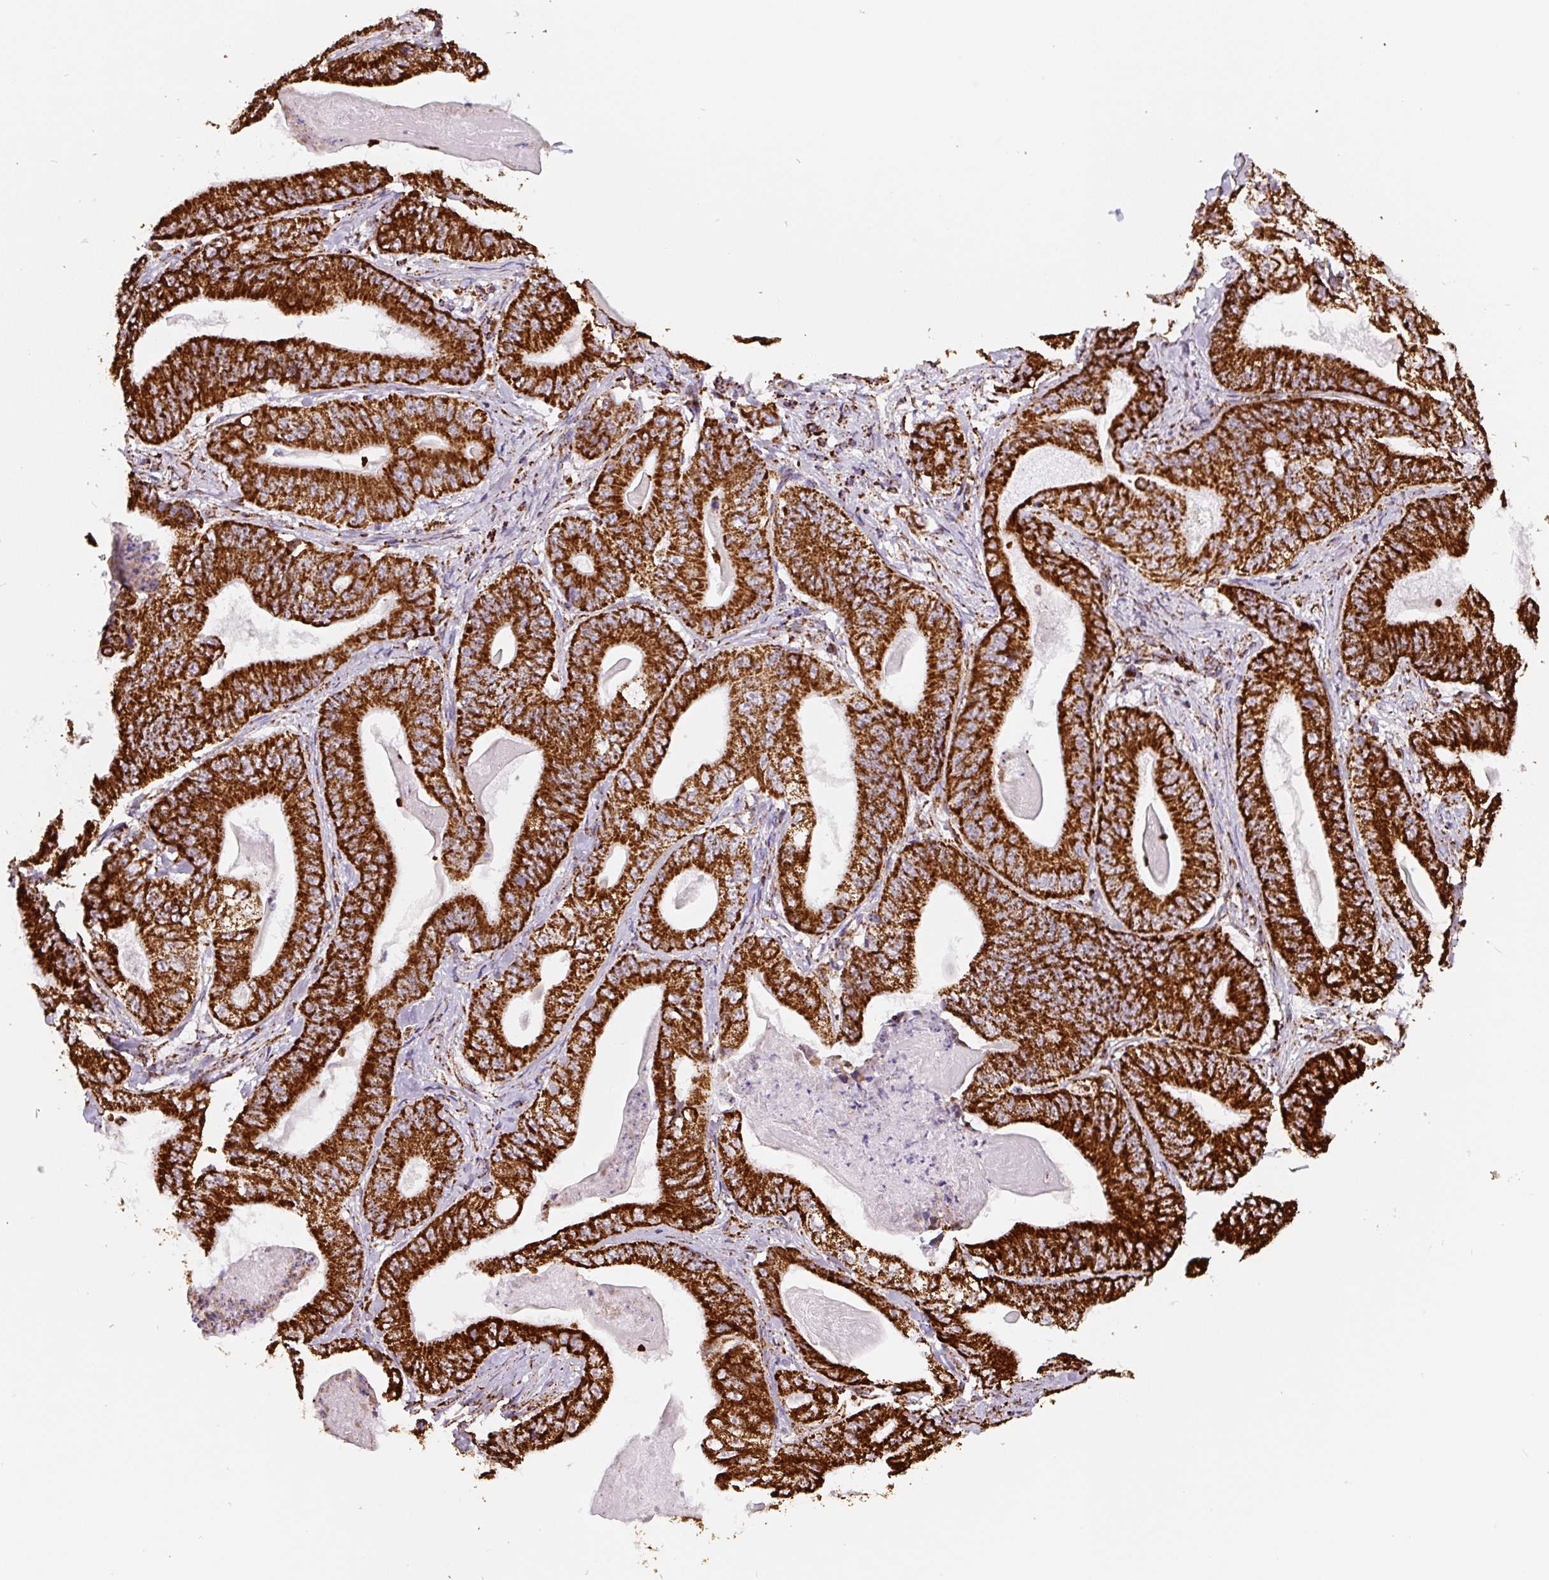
{"staining": {"intensity": "strong", "quantity": ">75%", "location": "cytoplasmic/membranous"}, "tissue": "stomach cancer", "cell_type": "Tumor cells", "image_type": "cancer", "snomed": [{"axis": "morphology", "description": "Adenocarcinoma, NOS"}, {"axis": "topography", "description": "Stomach"}], "caption": "Adenocarcinoma (stomach) tissue demonstrates strong cytoplasmic/membranous expression in about >75% of tumor cells, visualized by immunohistochemistry. (DAB IHC with brightfield microscopy, high magnification).", "gene": "ATP5F1A", "patient": {"sex": "female", "age": 73}}